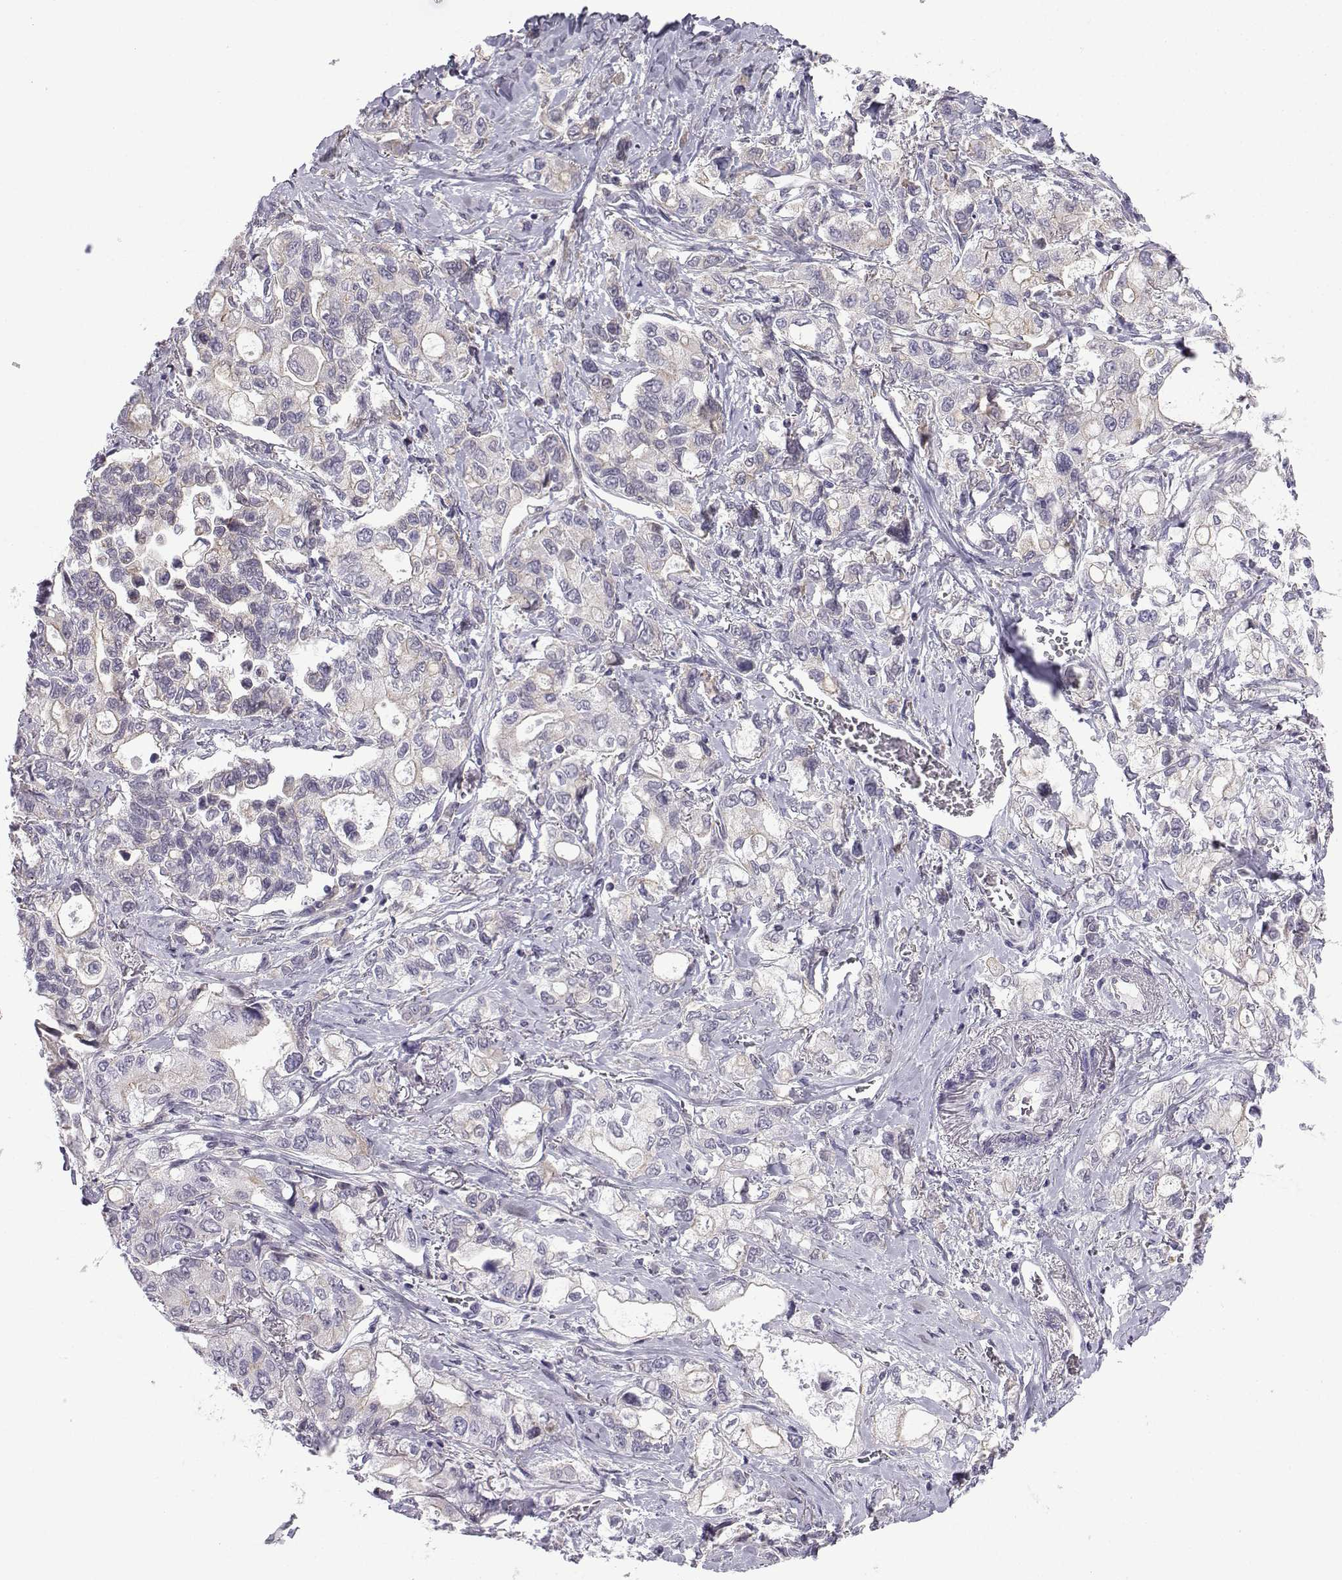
{"staining": {"intensity": "negative", "quantity": "none", "location": "none"}, "tissue": "stomach cancer", "cell_type": "Tumor cells", "image_type": "cancer", "snomed": [{"axis": "morphology", "description": "Adenocarcinoma, NOS"}, {"axis": "topography", "description": "Stomach"}], "caption": "There is no significant positivity in tumor cells of stomach adenocarcinoma.", "gene": "CFAP53", "patient": {"sex": "male", "age": 63}}